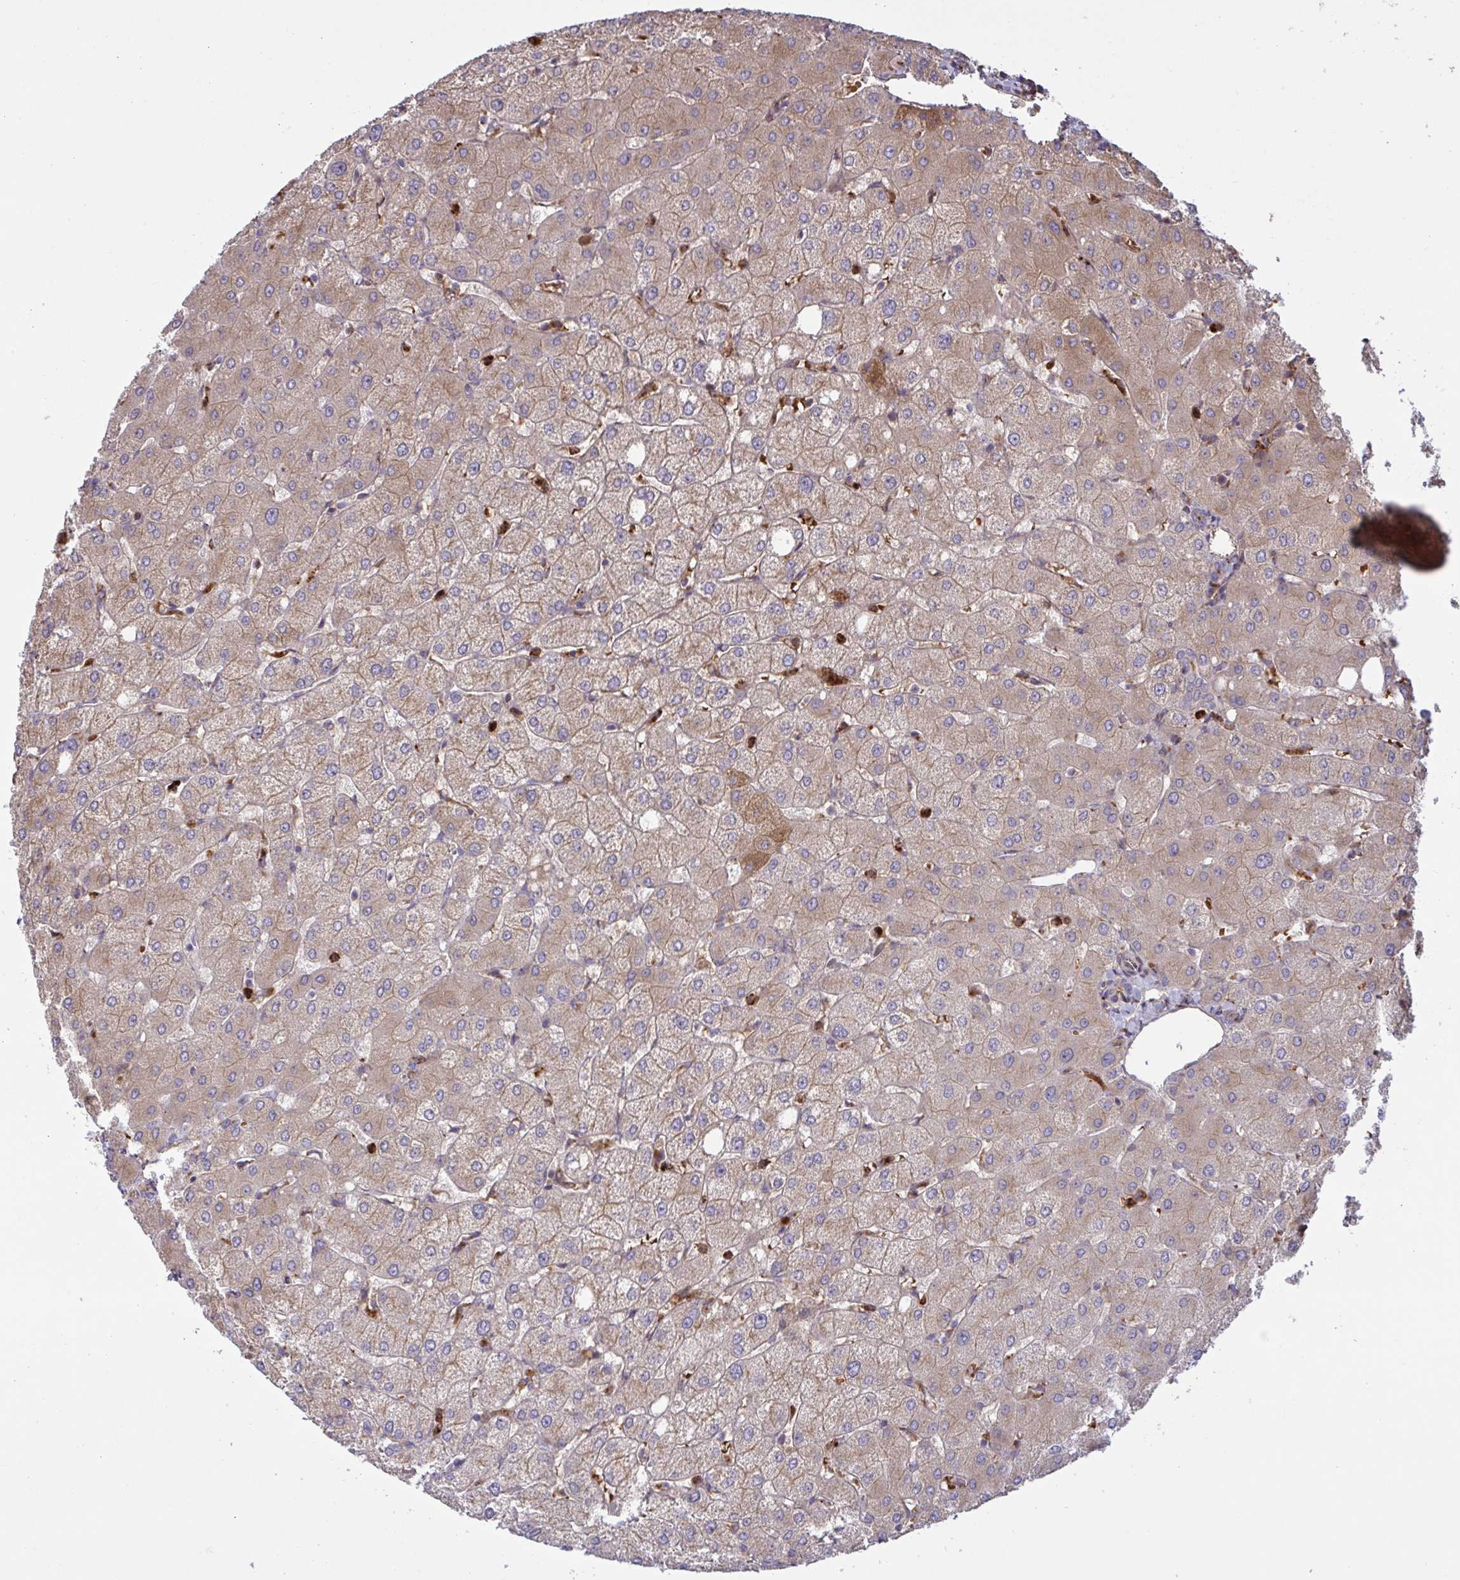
{"staining": {"intensity": "negative", "quantity": "none", "location": "none"}, "tissue": "liver", "cell_type": "Cholangiocytes", "image_type": "normal", "snomed": [{"axis": "morphology", "description": "Normal tissue, NOS"}, {"axis": "topography", "description": "Liver"}], "caption": "A photomicrograph of liver stained for a protein exhibits no brown staining in cholangiocytes.", "gene": "IL1R1", "patient": {"sex": "female", "age": 54}}